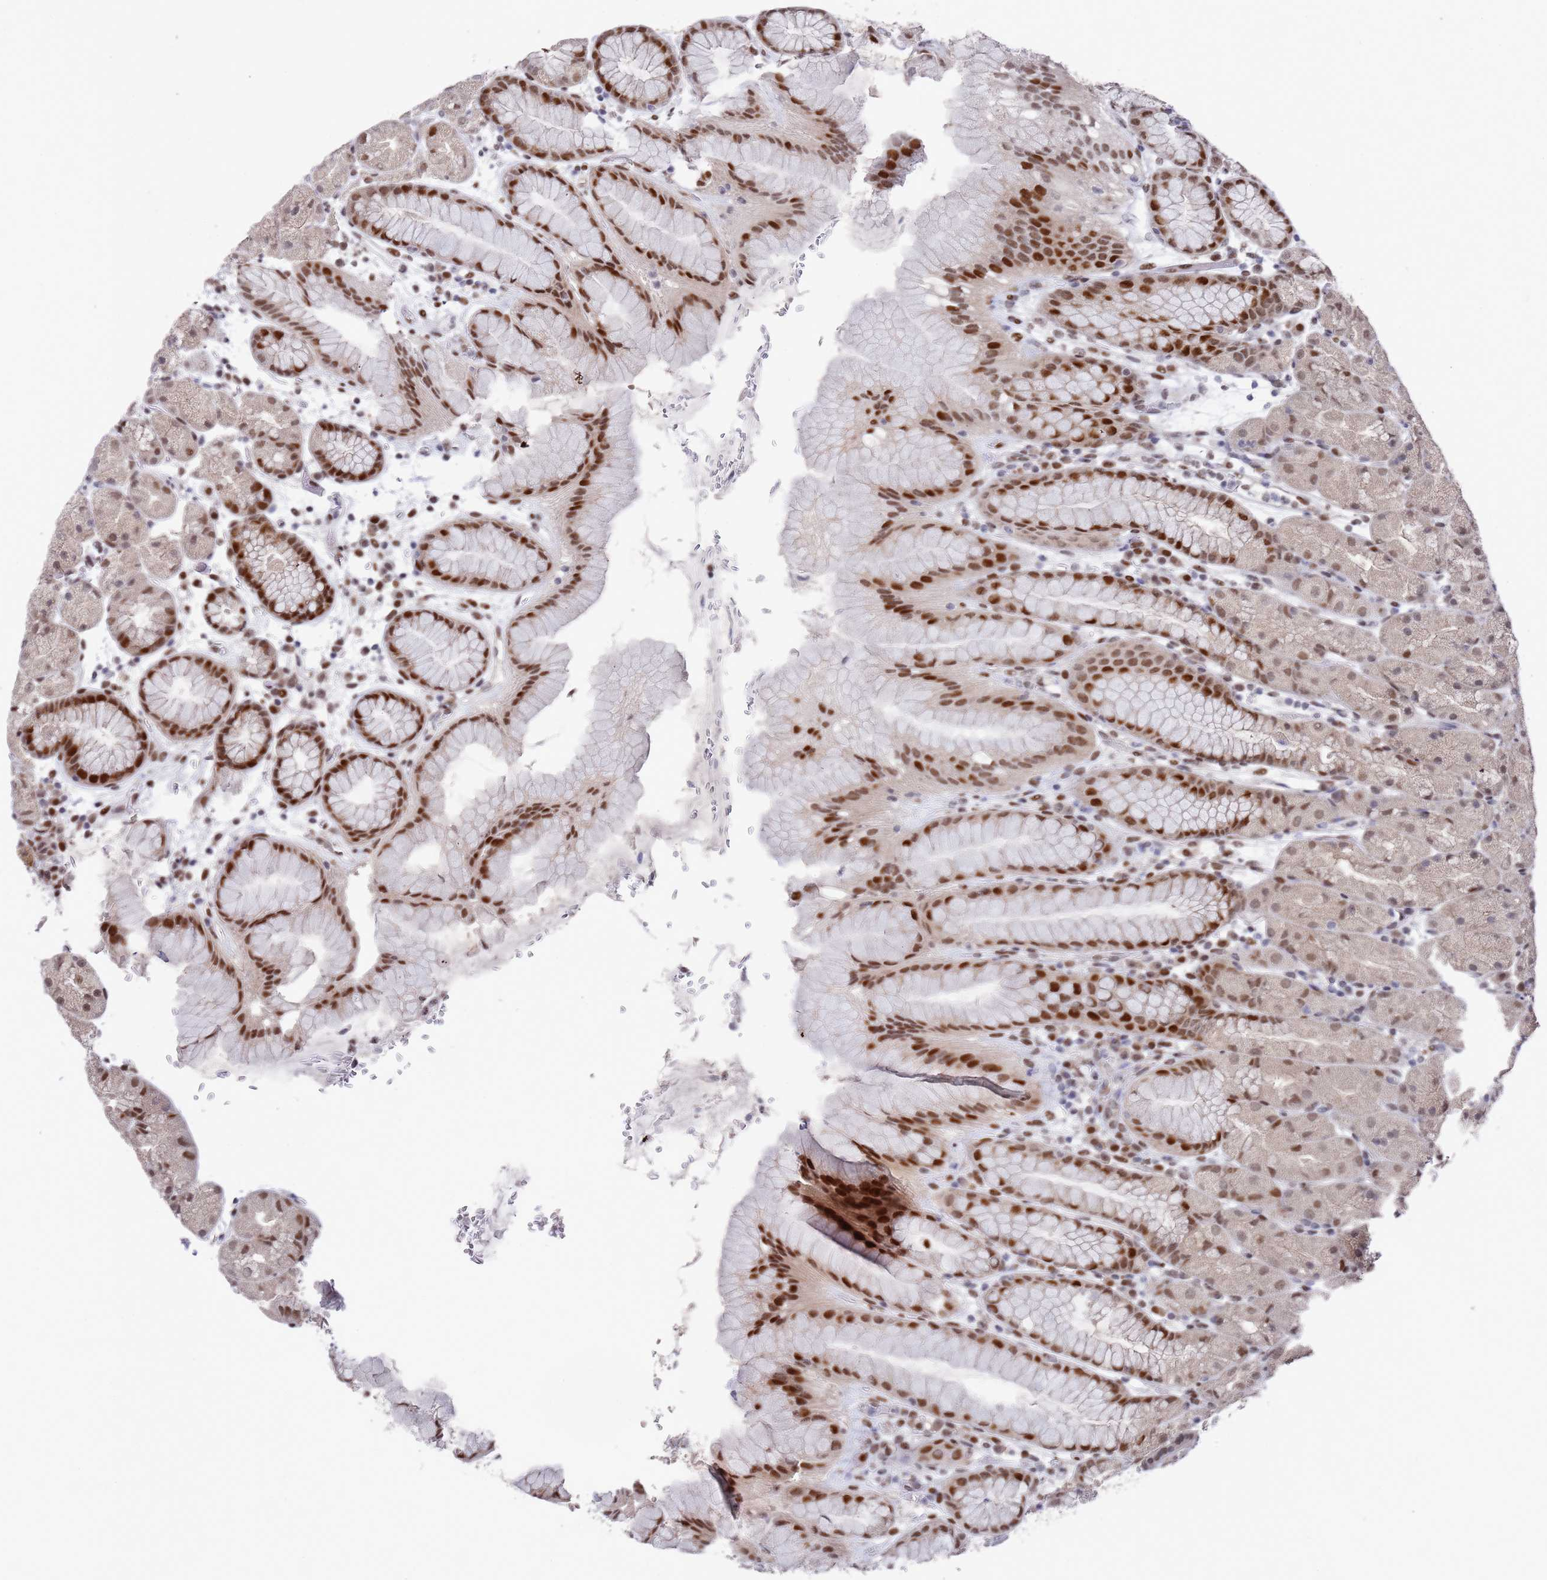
{"staining": {"intensity": "strong", "quantity": "25%-75%", "location": "nuclear"}, "tissue": "stomach", "cell_type": "Glandular cells", "image_type": "normal", "snomed": [{"axis": "morphology", "description": "Normal tissue, NOS"}, {"axis": "topography", "description": "Stomach, upper"}, {"axis": "topography", "description": "Stomach, lower"}], "caption": "This photomicrograph exhibits immunohistochemistry (IHC) staining of benign human stomach, with high strong nuclear expression in about 25%-75% of glandular cells.", "gene": "COPS6", "patient": {"sex": "male", "age": 67}}